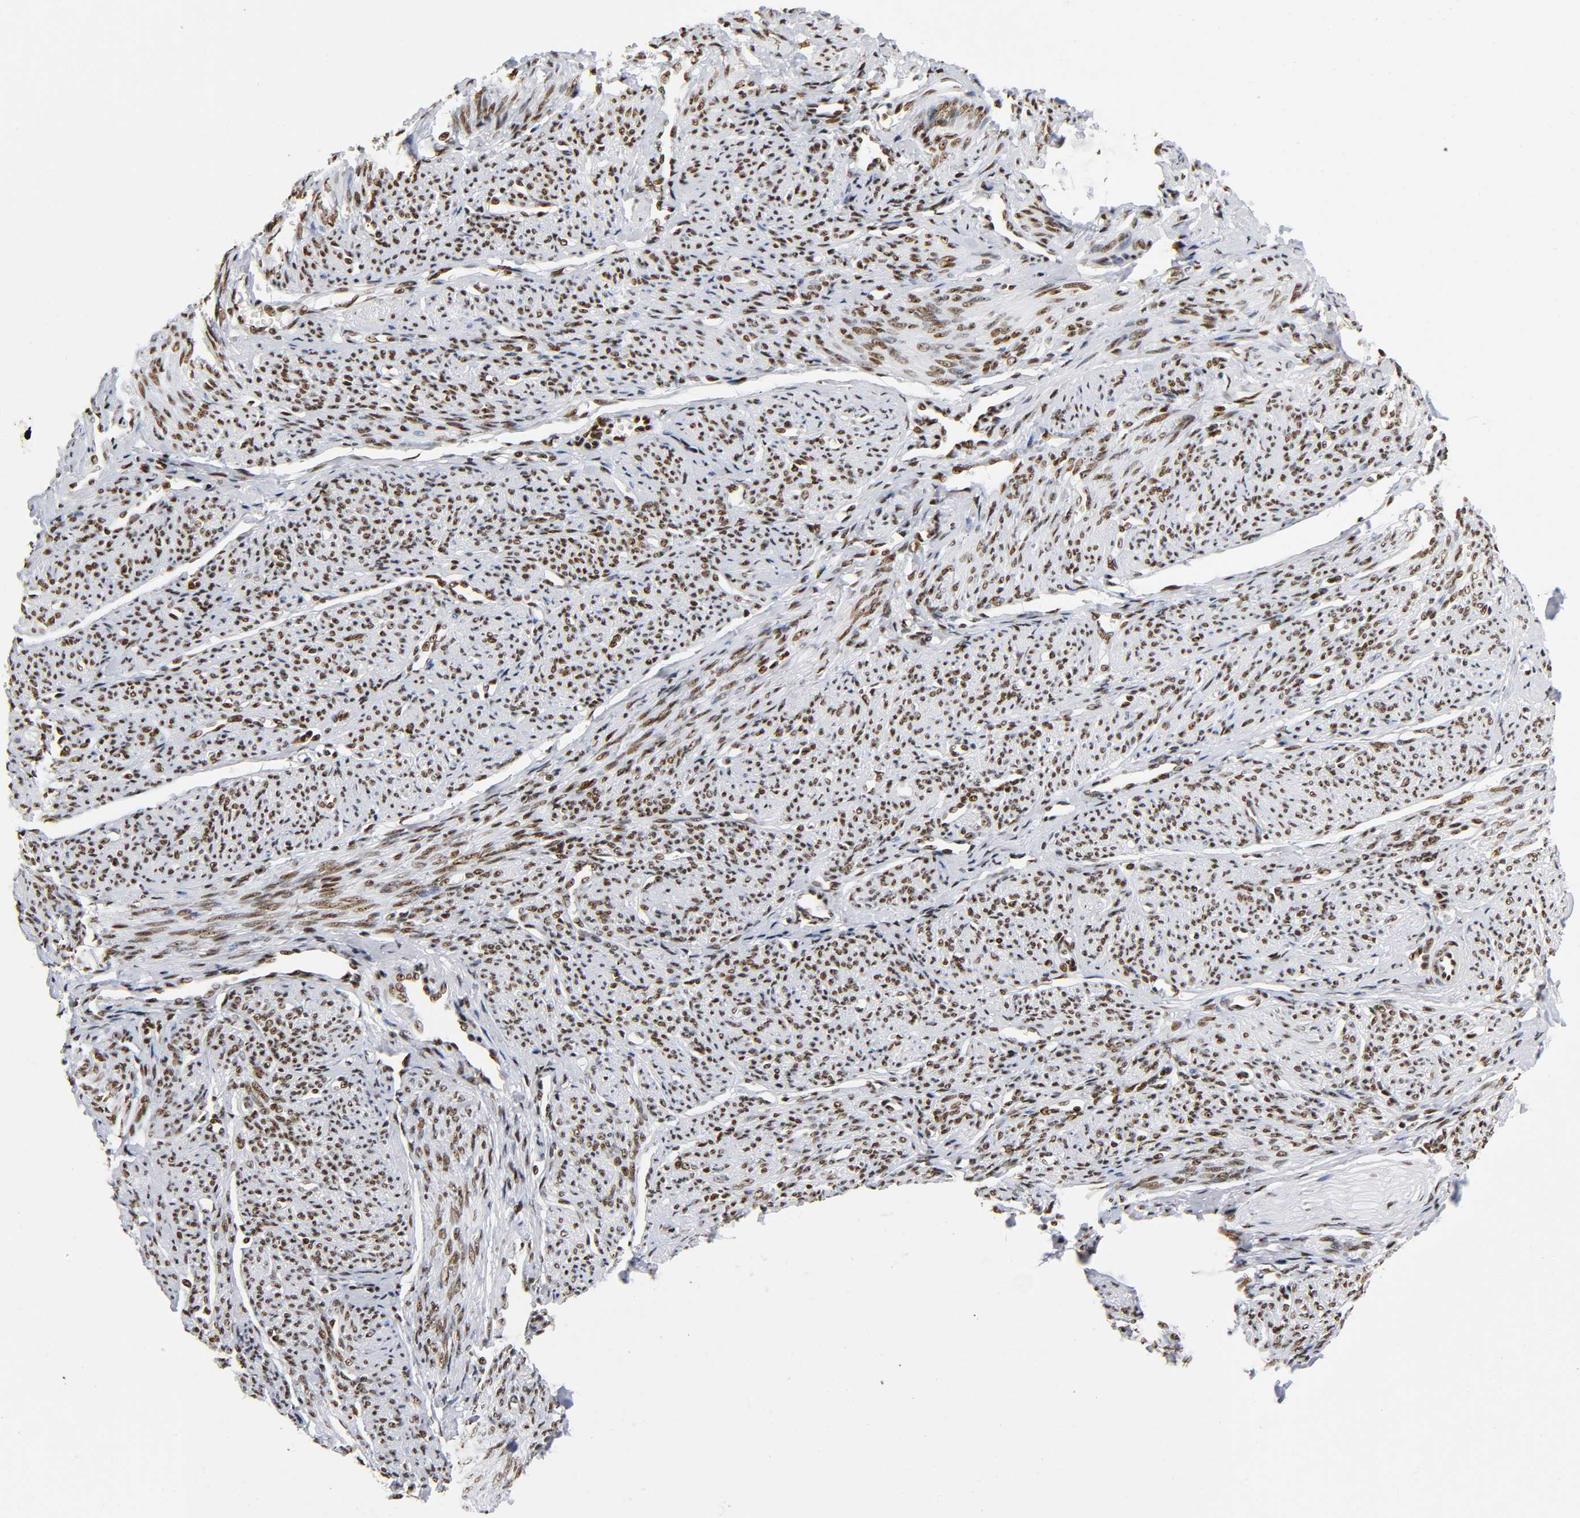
{"staining": {"intensity": "strong", "quantity": ">75%", "location": "nuclear"}, "tissue": "smooth muscle", "cell_type": "Smooth muscle cells", "image_type": "normal", "snomed": [{"axis": "morphology", "description": "Normal tissue, NOS"}, {"axis": "topography", "description": "Smooth muscle"}], "caption": "Strong nuclear protein expression is present in about >75% of smooth muscle cells in smooth muscle. Nuclei are stained in blue.", "gene": "UBTF", "patient": {"sex": "female", "age": 65}}